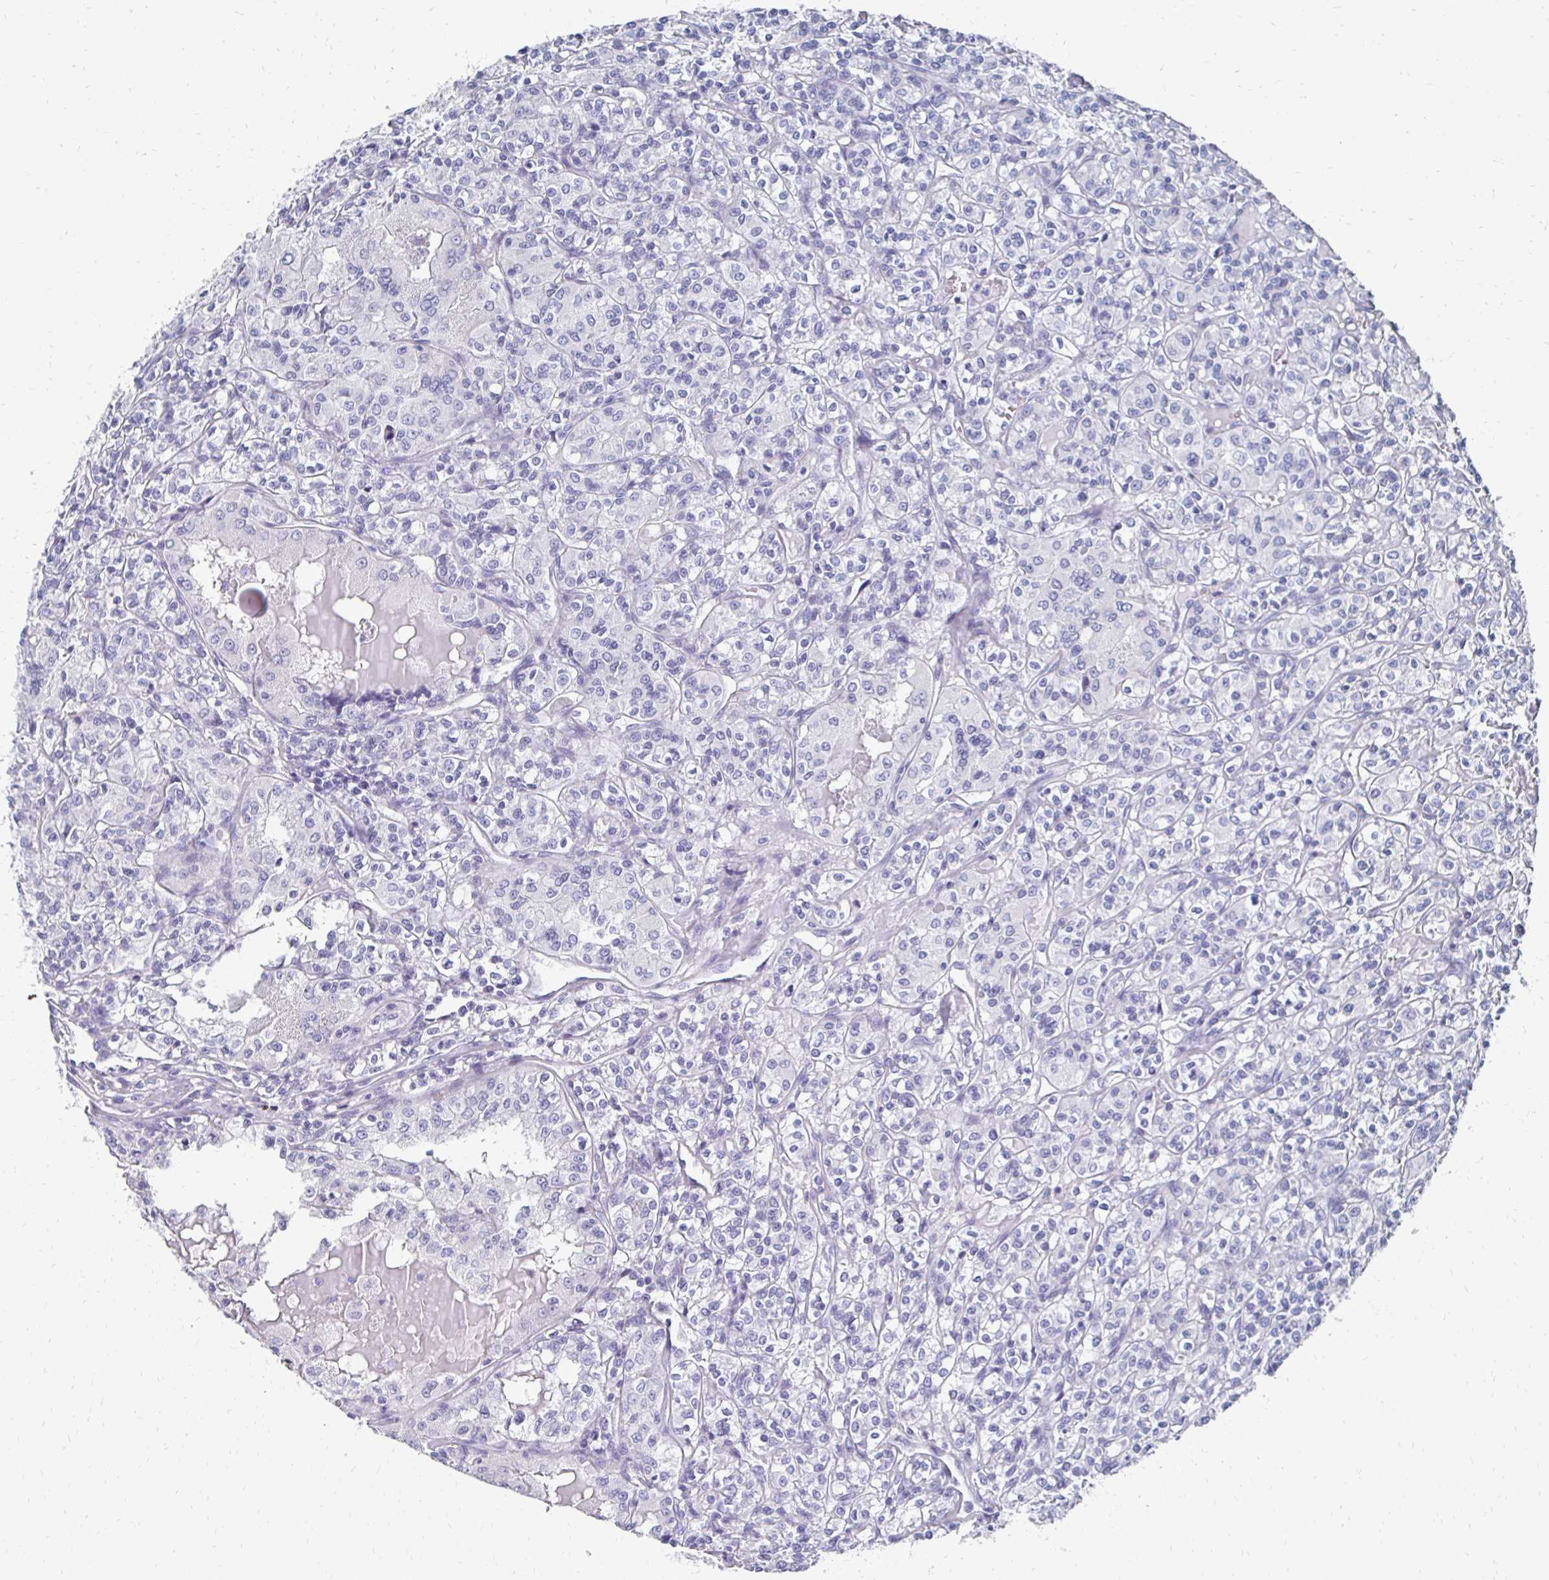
{"staining": {"intensity": "negative", "quantity": "none", "location": "none"}, "tissue": "renal cancer", "cell_type": "Tumor cells", "image_type": "cancer", "snomed": [{"axis": "morphology", "description": "Adenocarcinoma, NOS"}, {"axis": "topography", "description": "Kidney"}], "caption": "Tumor cells are negative for brown protein staining in renal cancer.", "gene": "SYCP3", "patient": {"sex": "male", "age": 36}}